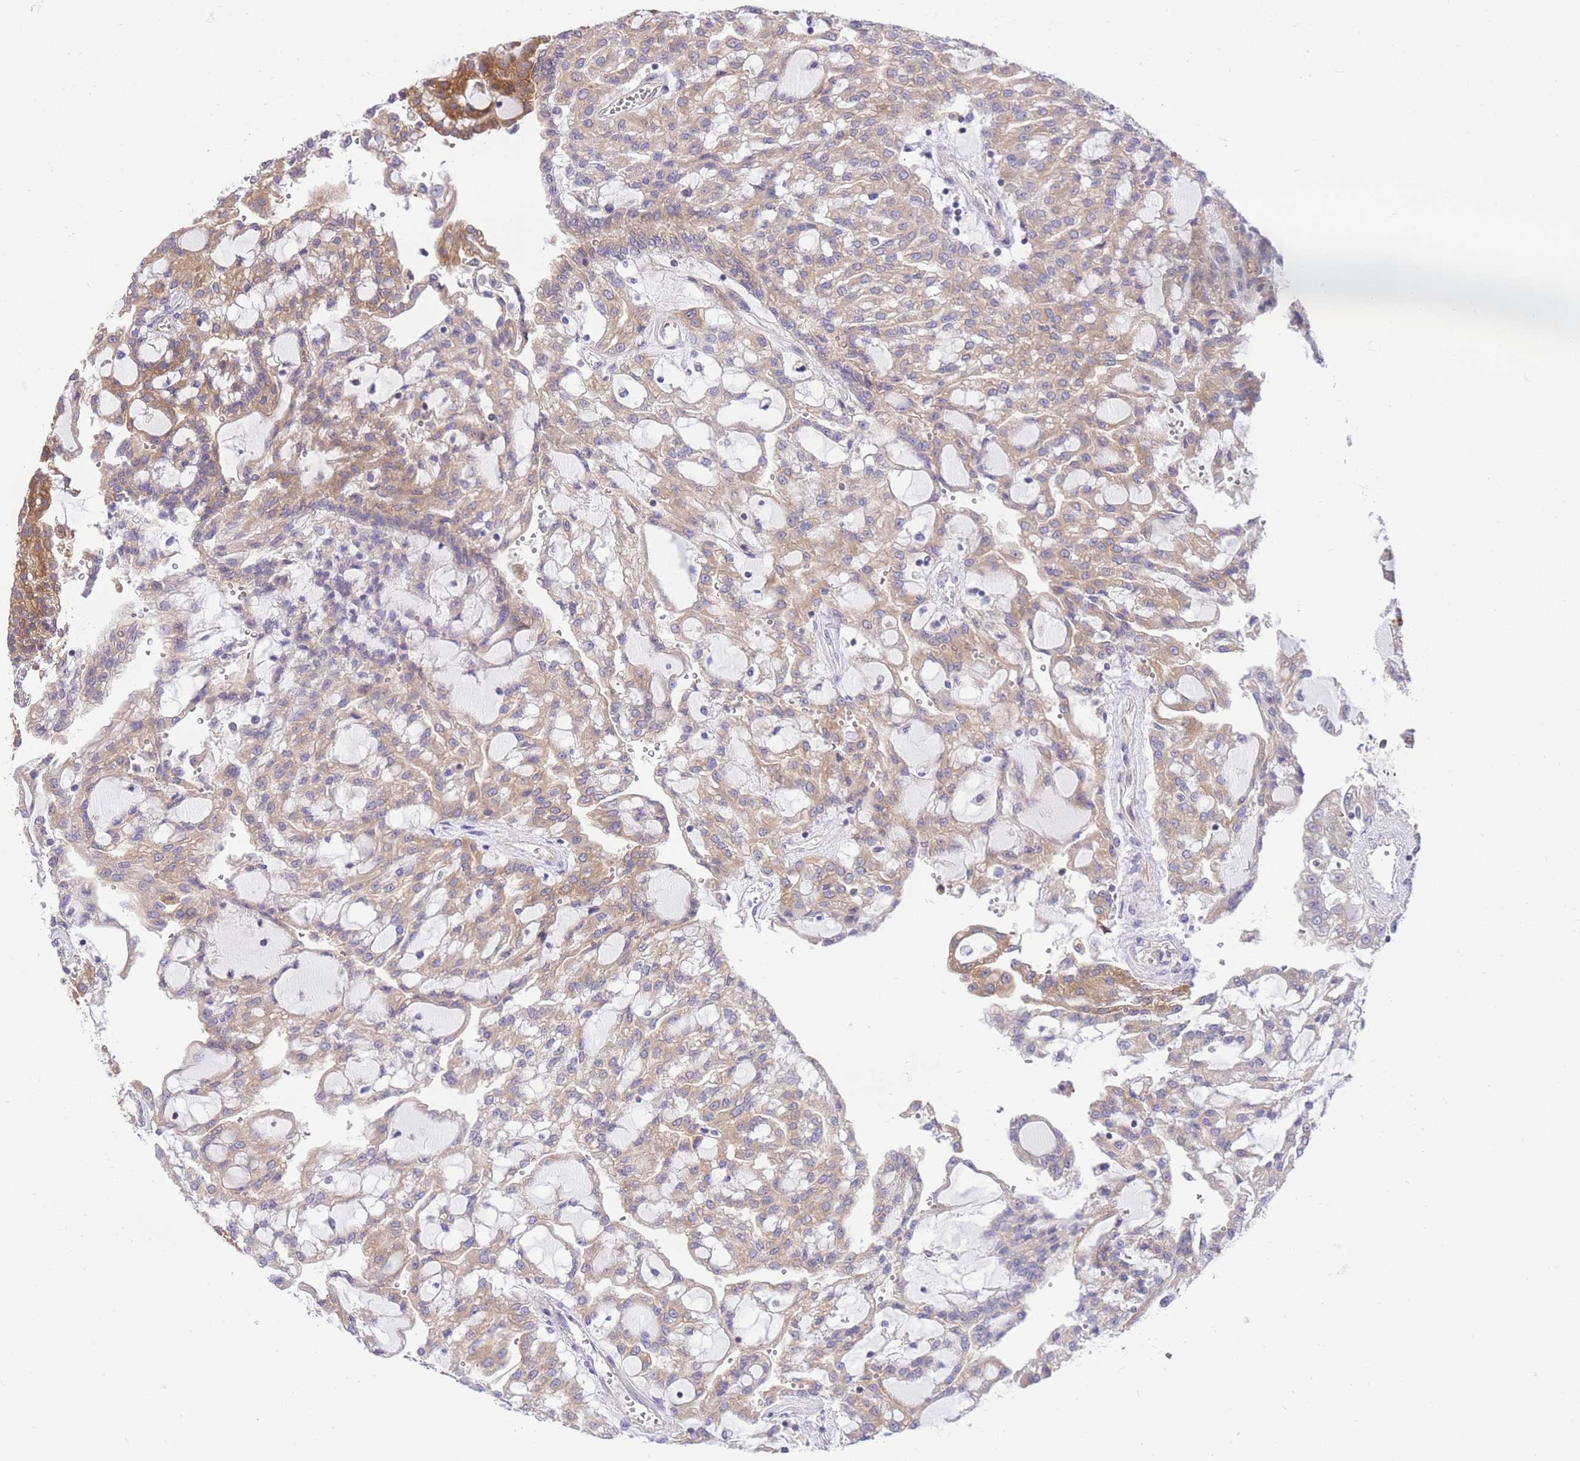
{"staining": {"intensity": "moderate", "quantity": ">75%", "location": "cytoplasmic/membranous"}, "tissue": "renal cancer", "cell_type": "Tumor cells", "image_type": "cancer", "snomed": [{"axis": "morphology", "description": "Adenocarcinoma, NOS"}, {"axis": "topography", "description": "Kidney"}], "caption": "Brown immunohistochemical staining in human renal adenocarcinoma reveals moderate cytoplasmic/membranous expression in approximately >75% of tumor cells.", "gene": "EIF2B2", "patient": {"sex": "male", "age": 63}}